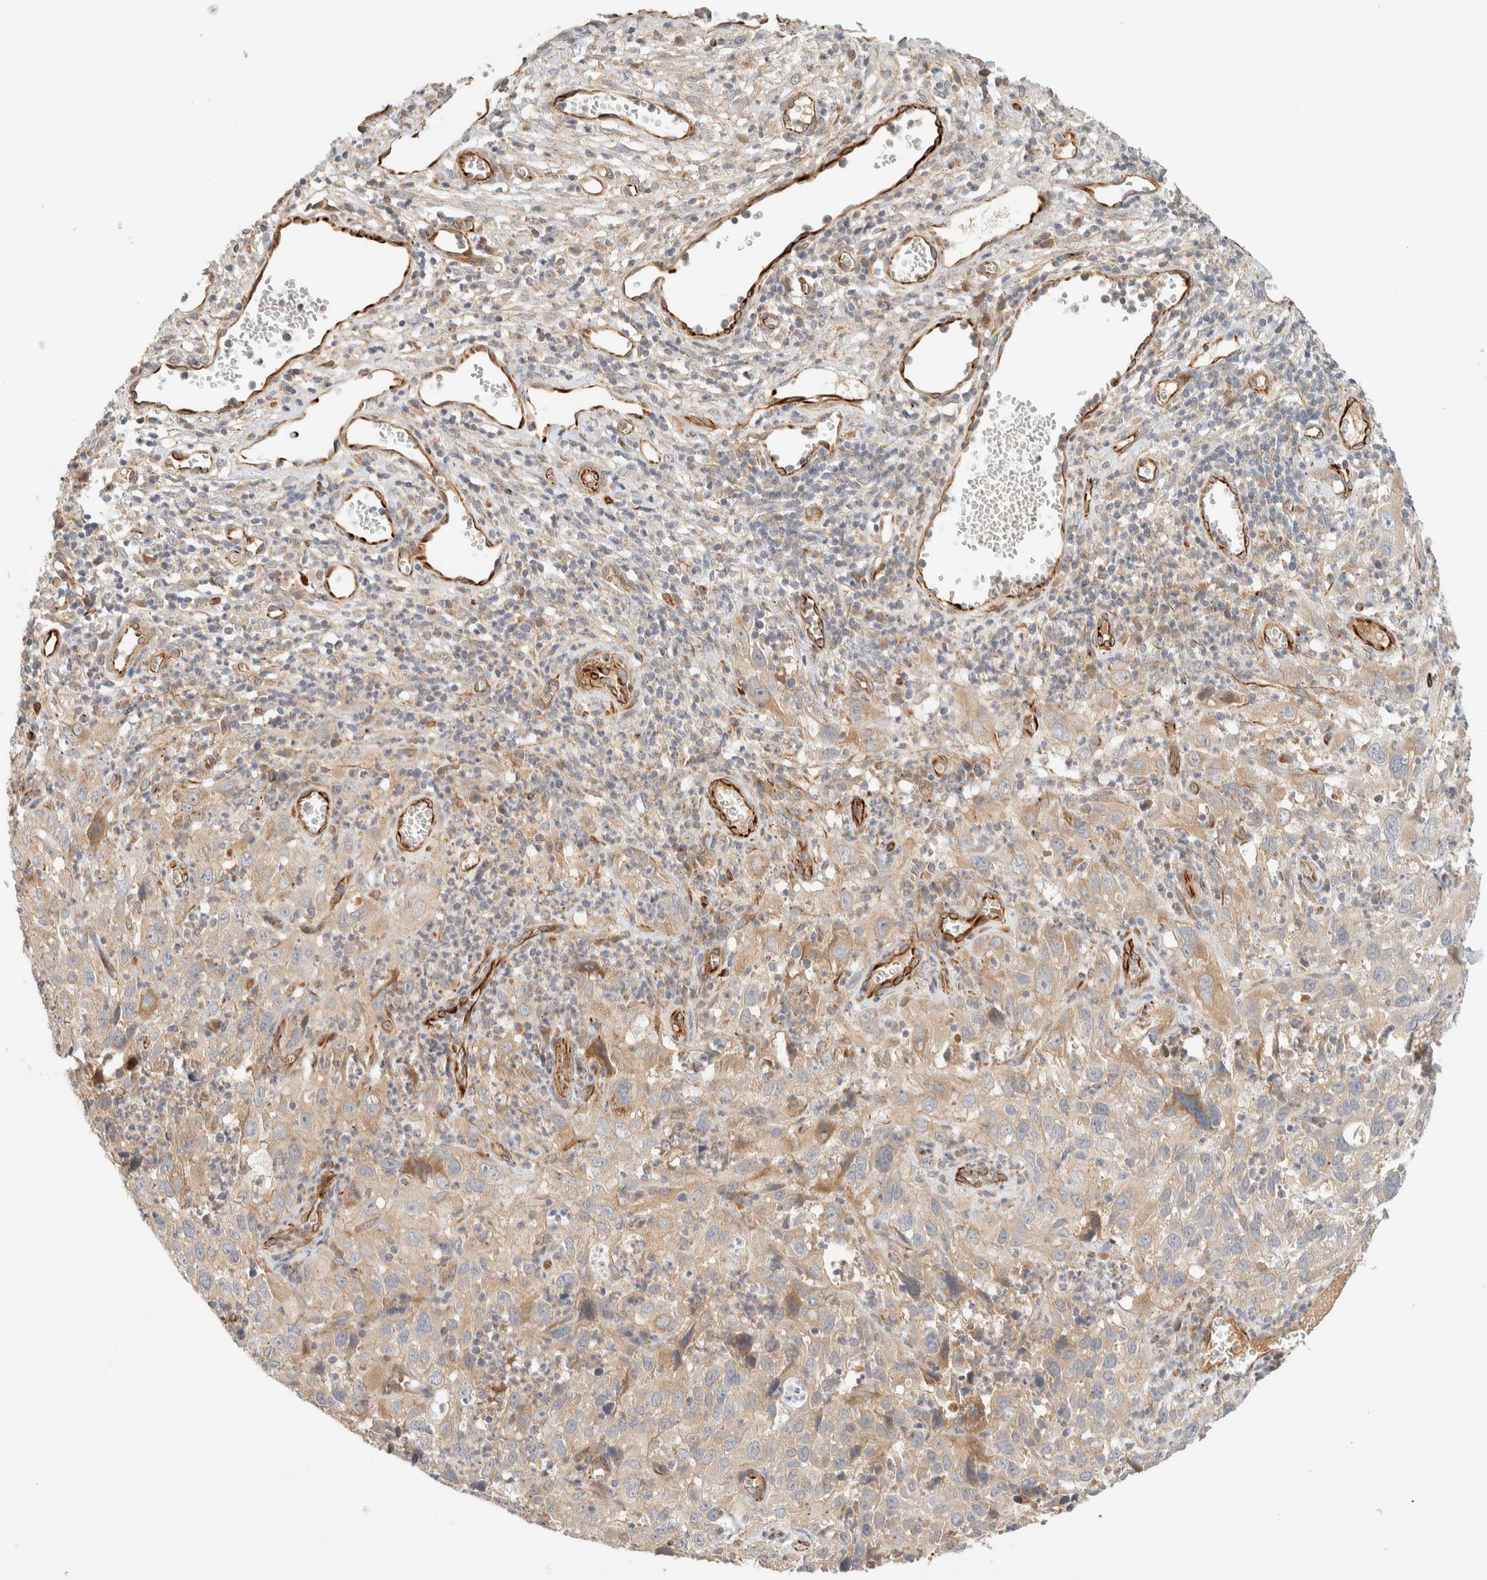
{"staining": {"intensity": "weak", "quantity": ">75%", "location": "cytoplasmic/membranous"}, "tissue": "cervical cancer", "cell_type": "Tumor cells", "image_type": "cancer", "snomed": [{"axis": "morphology", "description": "Squamous cell carcinoma, NOS"}, {"axis": "topography", "description": "Cervix"}], "caption": "Human cervical cancer stained with a brown dye demonstrates weak cytoplasmic/membranous positive staining in about >75% of tumor cells.", "gene": "FAT1", "patient": {"sex": "female", "age": 32}}